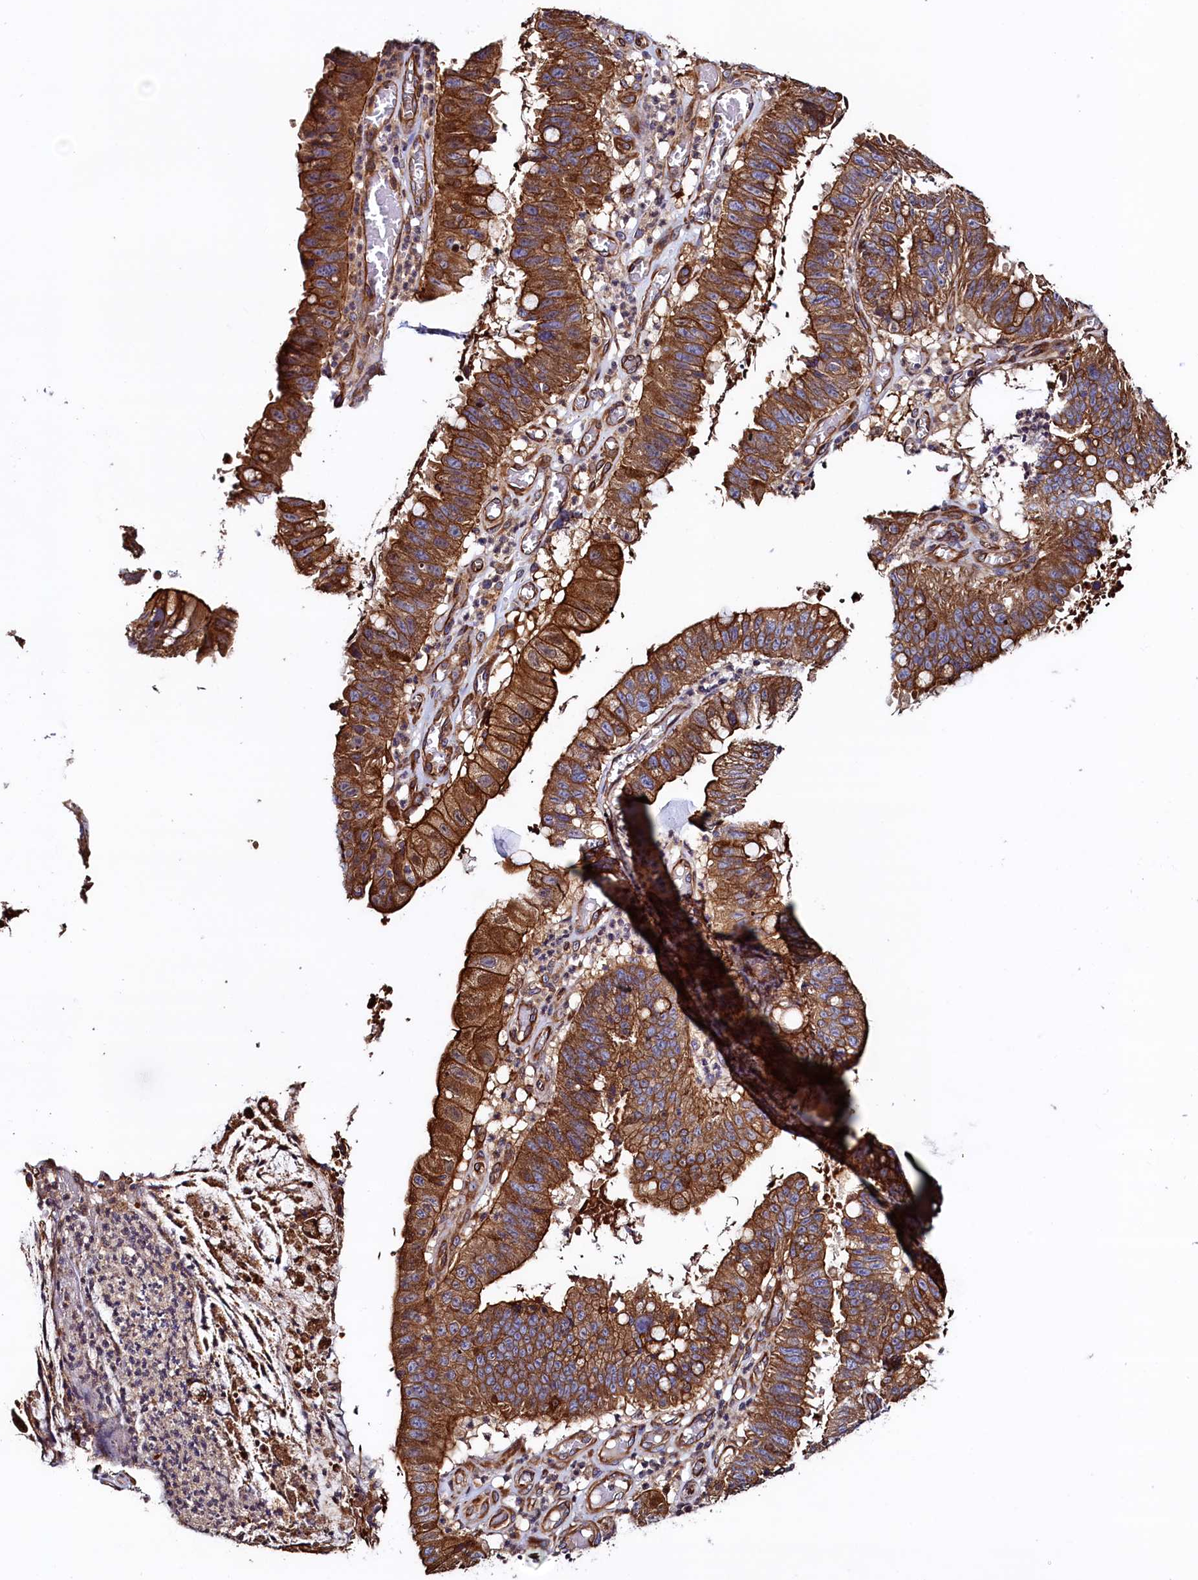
{"staining": {"intensity": "strong", "quantity": ">75%", "location": "cytoplasmic/membranous"}, "tissue": "stomach cancer", "cell_type": "Tumor cells", "image_type": "cancer", "snomed": [{"axis": "morphology", "description": "Adenocarcinoma, NOS"}, {"axis": "topography", "description": "Stomach"}], "caption": "Protein expression analysis of human stomach adenocarcinoma reveals strong cytoplasmic/membranous staining in about >75% of tumor cells.", "gene": "ATXN2L", "patient": {"sex": "male", "age": 59}}